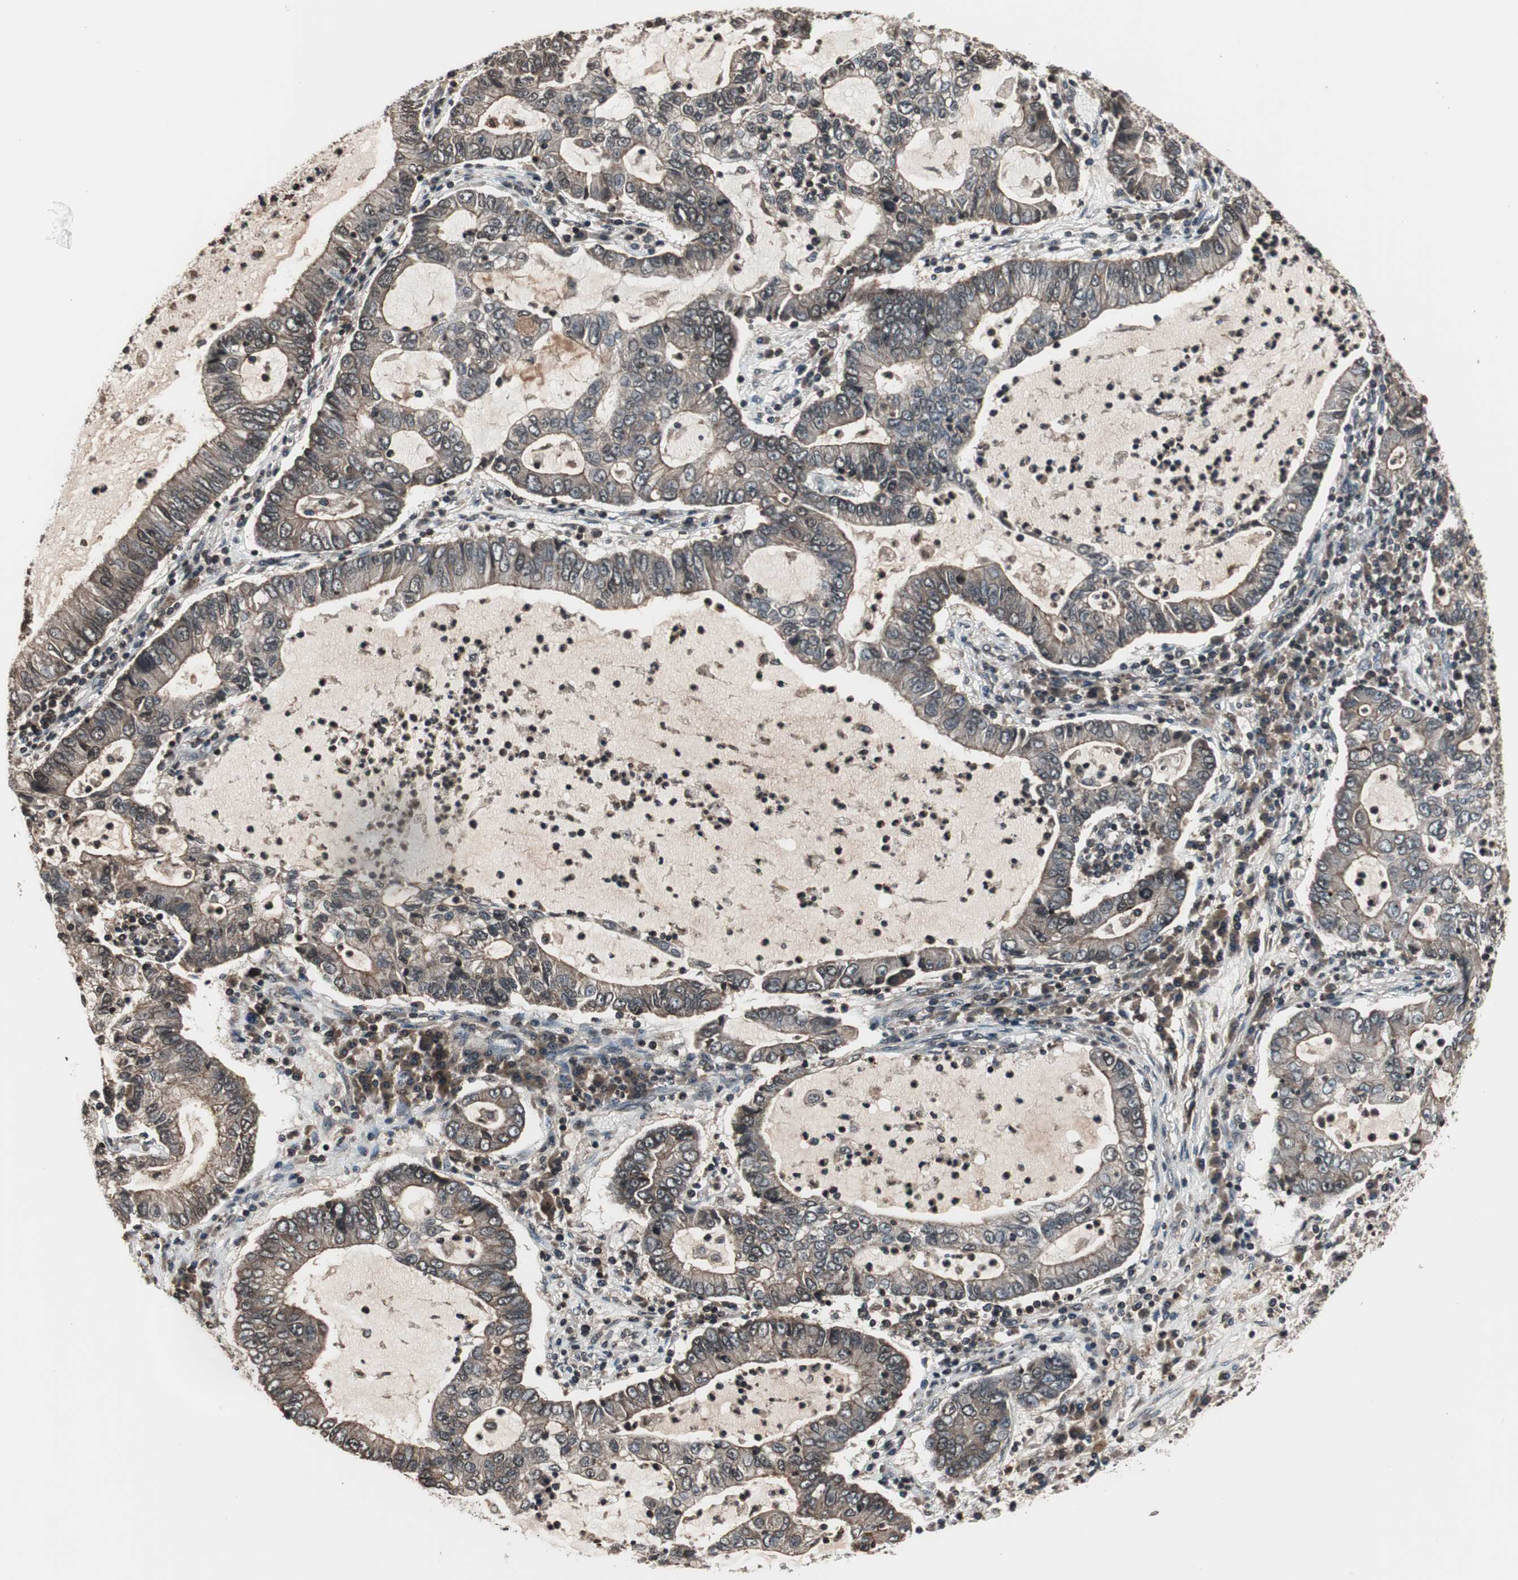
{"staining": {"intensity": "weak", "quantity": ">75%", "location": "cytoplasmic/membranous"}, "tissue": "lung cancer", "cell_type": "Tumor cells", "image_type": "cancer", "snomed": [{"axis": "morphology", "description": "Adenocarcinoma, NOS"}, {"axis": "topography", "description": "Lung"}], "caption": "IHC (DAB) staining of lung adenocarcinoma demonstrates weak cytoplasmic/membranous protein expression in approximately >75% of tumor cells. Immunohistochemistry (ihc) stains the protein of interest in brown and the nuclei are stained blue.", "gene": "RFC1", "patient": {"sex": "female", "age": 51}}